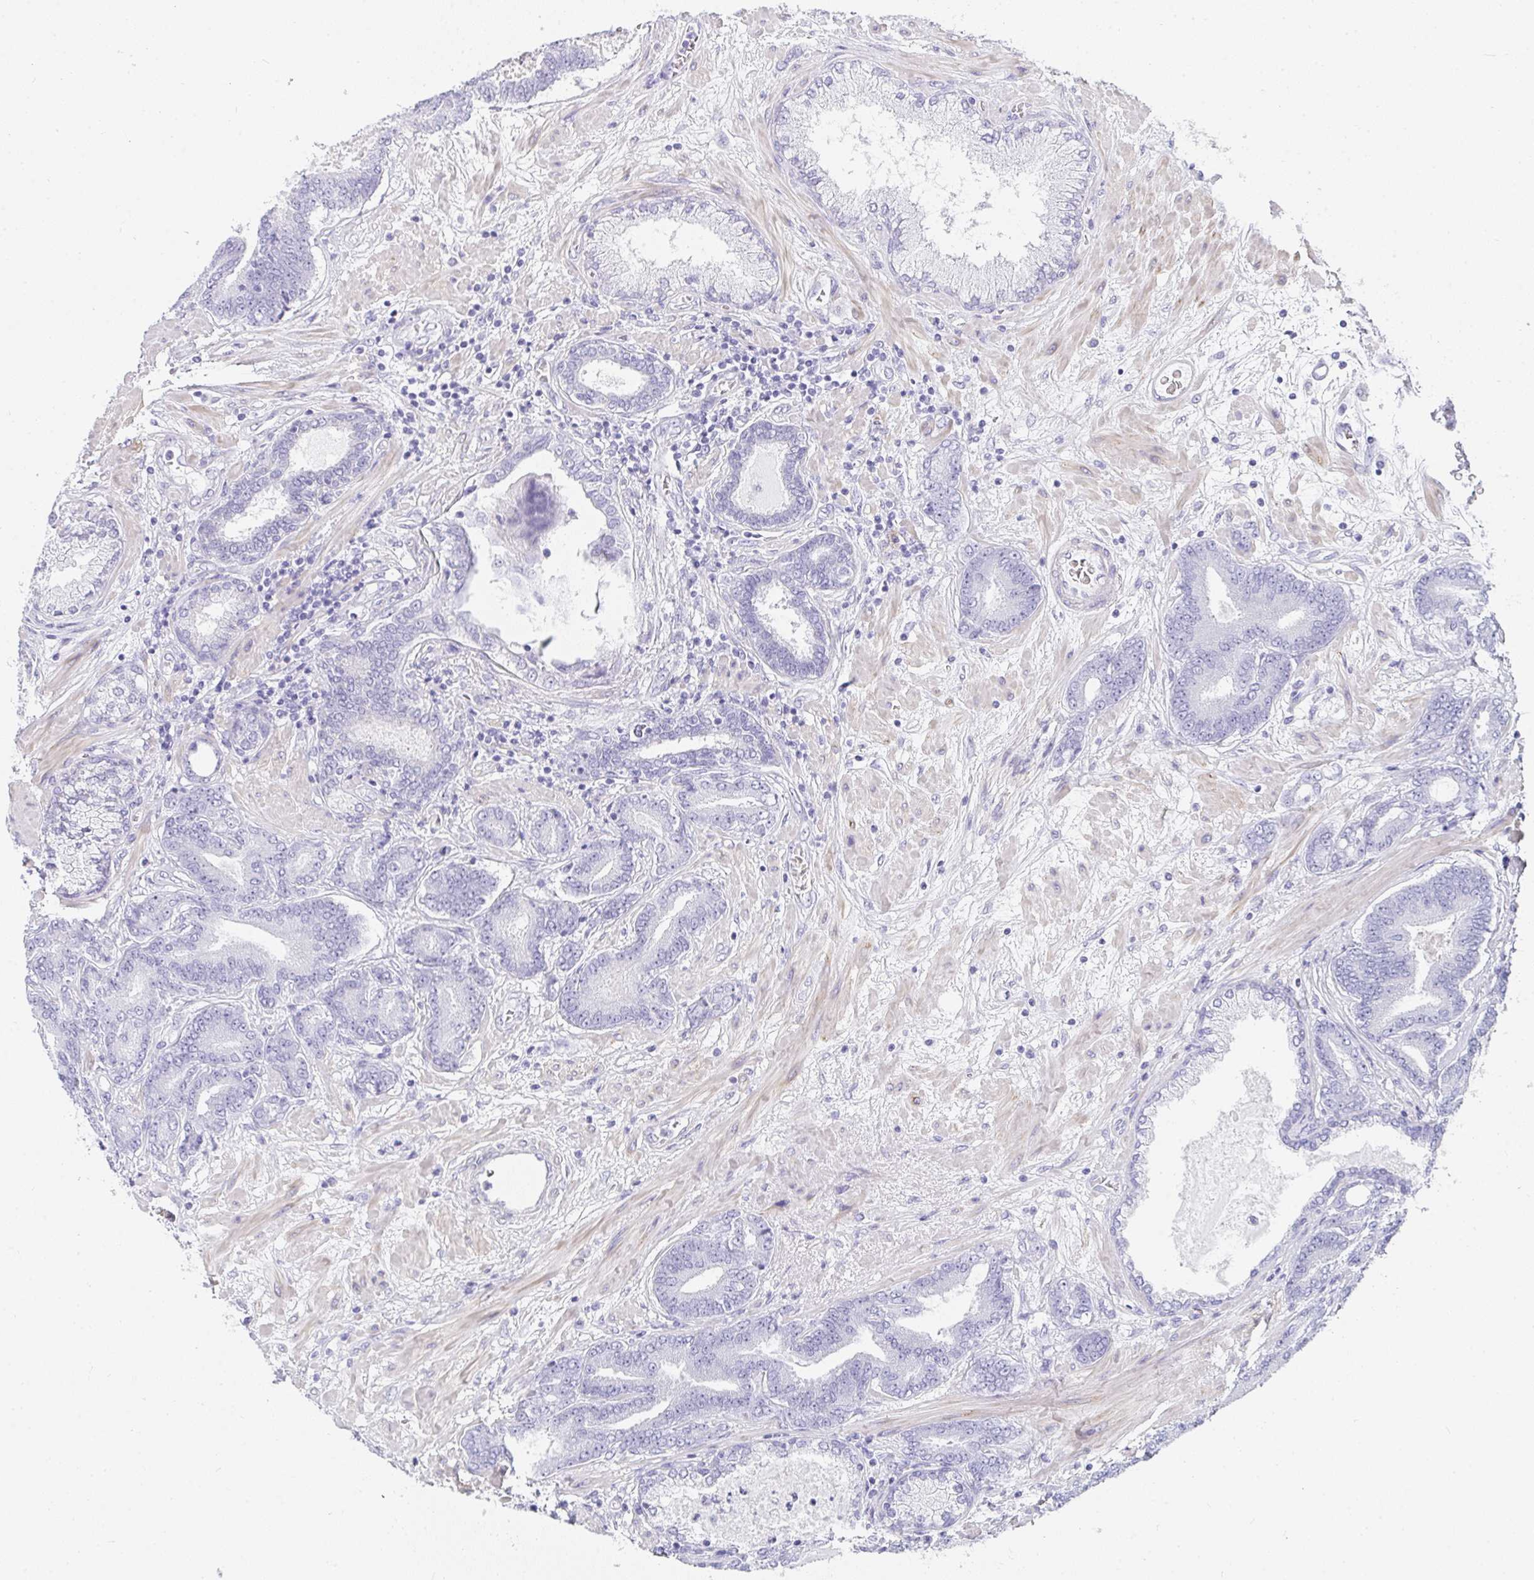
{"staining": {"intensity": "negative", "quantity": "none", "location": "none"}, "tissue": "prostate cancer", "cell_type": "Tumor cells", "image_type": "cancer", "snomed": [{"axis": "morphology", "description": "Adenocarcinoma, High grade"}, {"axis": "topography", "description": "Prostate"}], "caption": "Prostate cancer was stained to show a protein in brown. There is no significant staining in tumor cells.", "gene": "PRND", "patient": {"sex": "male", "age": 62}}